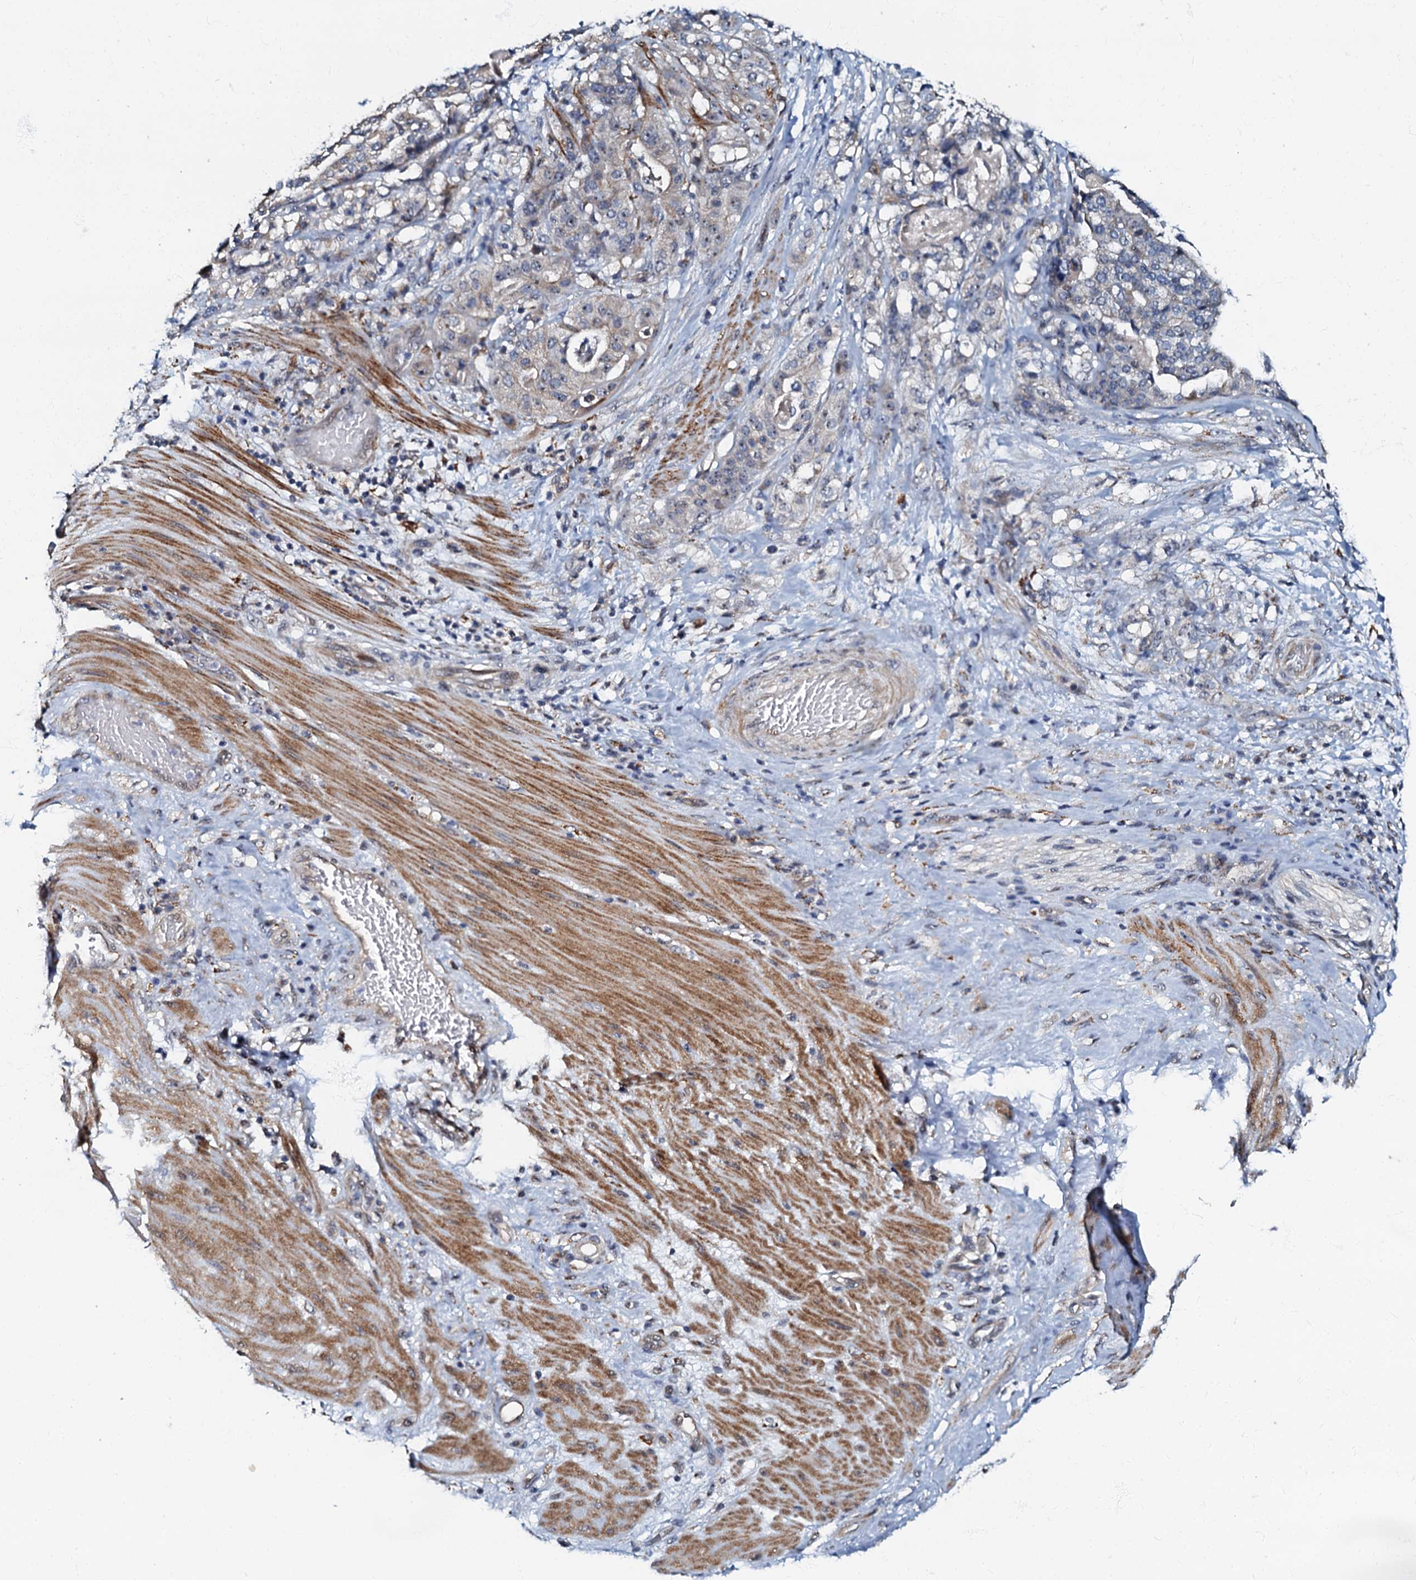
{"staining": {"intensity": "negative", "quantity": "none", "location": "none"}, "tissue": "stomach cancer", "cell_type": "Tumor cells", "image_type": "cancer", "snomed": [{"axis": "morphology", "description": "Adenocarcinoma, NOS"}, {"axis": "topography", "description": "Stomach"}], "caption": "Micrograph shows no protein positivity in tumor cells of stomach adenocarcinoma tissue.", "gene": "OLAH", "patient": {"sex": "male", "age": 48}}